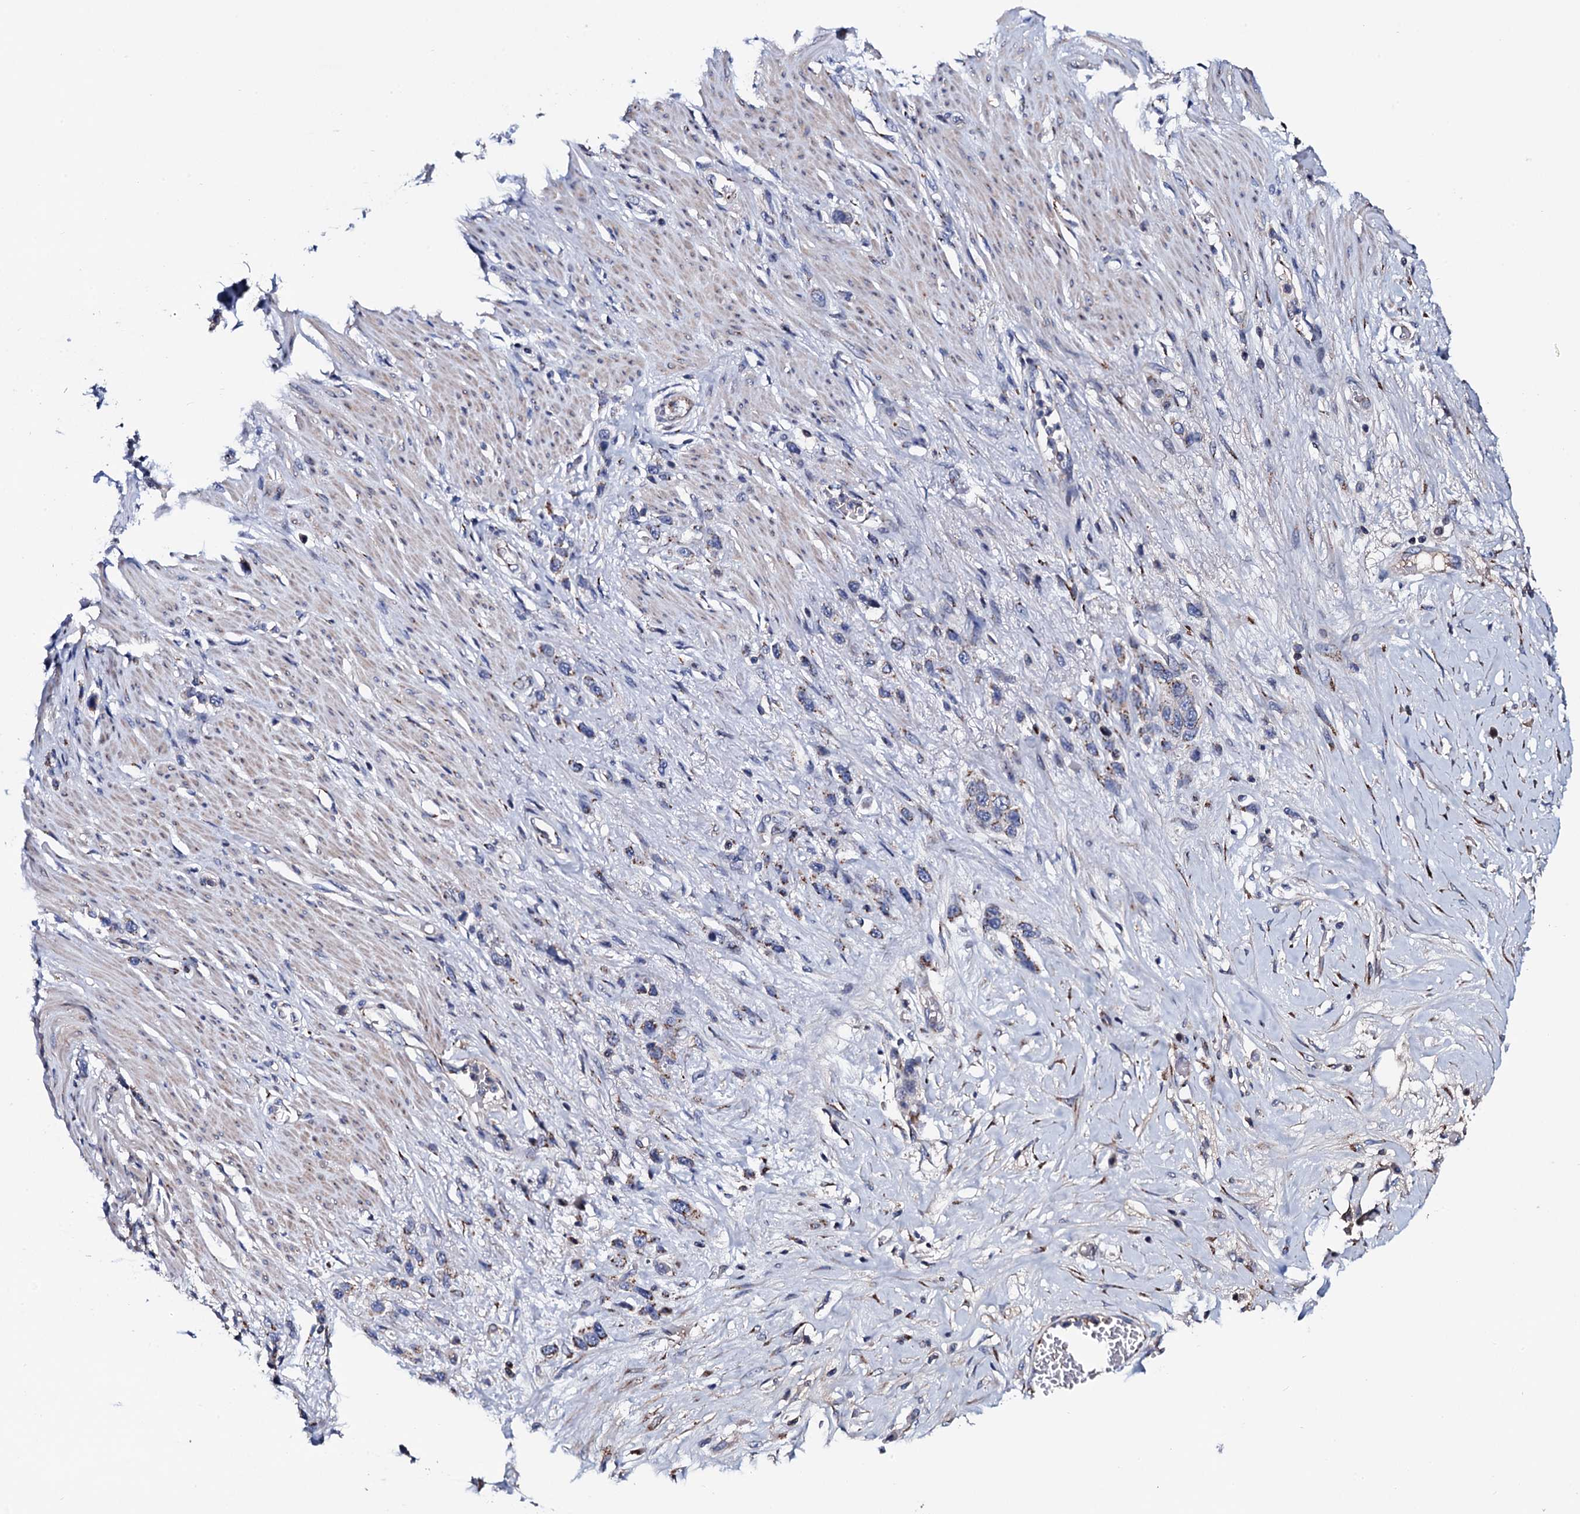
{"staining": {"intensity": "moderate", "quantity": "<25%", "location": "cytoplasmic/membranous"}, "tissue": "stomach cancer", "cell_type": "Tumor cells", "image_type": "cancer", "snomed": [{"axis": "morphology", "description": "Adenocarcinoma, NOS"}, {"axis": "morphology", "description": "Adenocarcinoma, High grade"}, {"axis": "topography", "description": "Stomach, upper"}, {"axis": "topography", "description": "Stomach, lower"}], "caption": "The histopathology image demonstrates staining of stomach cancer (adenocarcinoma), revealing moderate cytoplasmic/membranous protein positivity (brown color) within tumor cells. (Stains: DAB in brown, nuclei in blue, Microscopy: brightfield microscopy at high magnification).", "gene": "PLET1", "patient": {"sex": "female", "age": 65}}